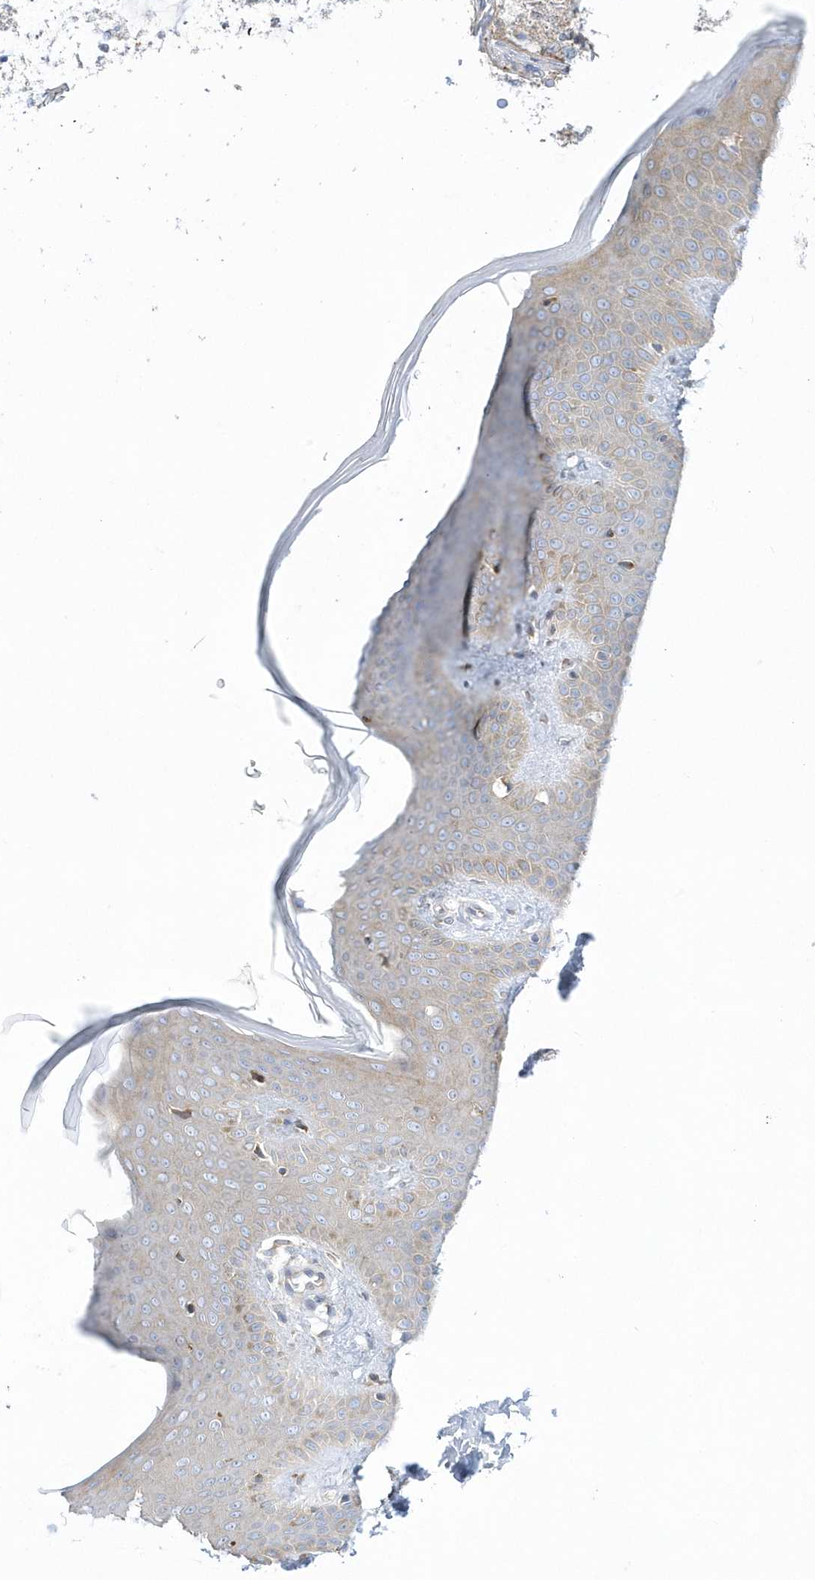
{"staining": {"intensity": "weak", "quantity": ">75%", "location": "cytoplasmic/membranous"}, "tissue": "skin", "cell_type": "Fibroblasts", "image_type": "normal", "snomed": [{"axis": "morphology", "description": "Normal tissue, NOS"}, {"axis": "topography", "description": "Skin"}], "caption": "A brown stain labels weak cytoplasmic/membranous expression of a protein in fibroblasts of normal skin. The staining was performed using DAB, with brown indicating positive protein expression. Nuclei are stained blue with hematoxylin.", "gene": "DNAJC18", "patient": {"sex": "male", "age": 36}}